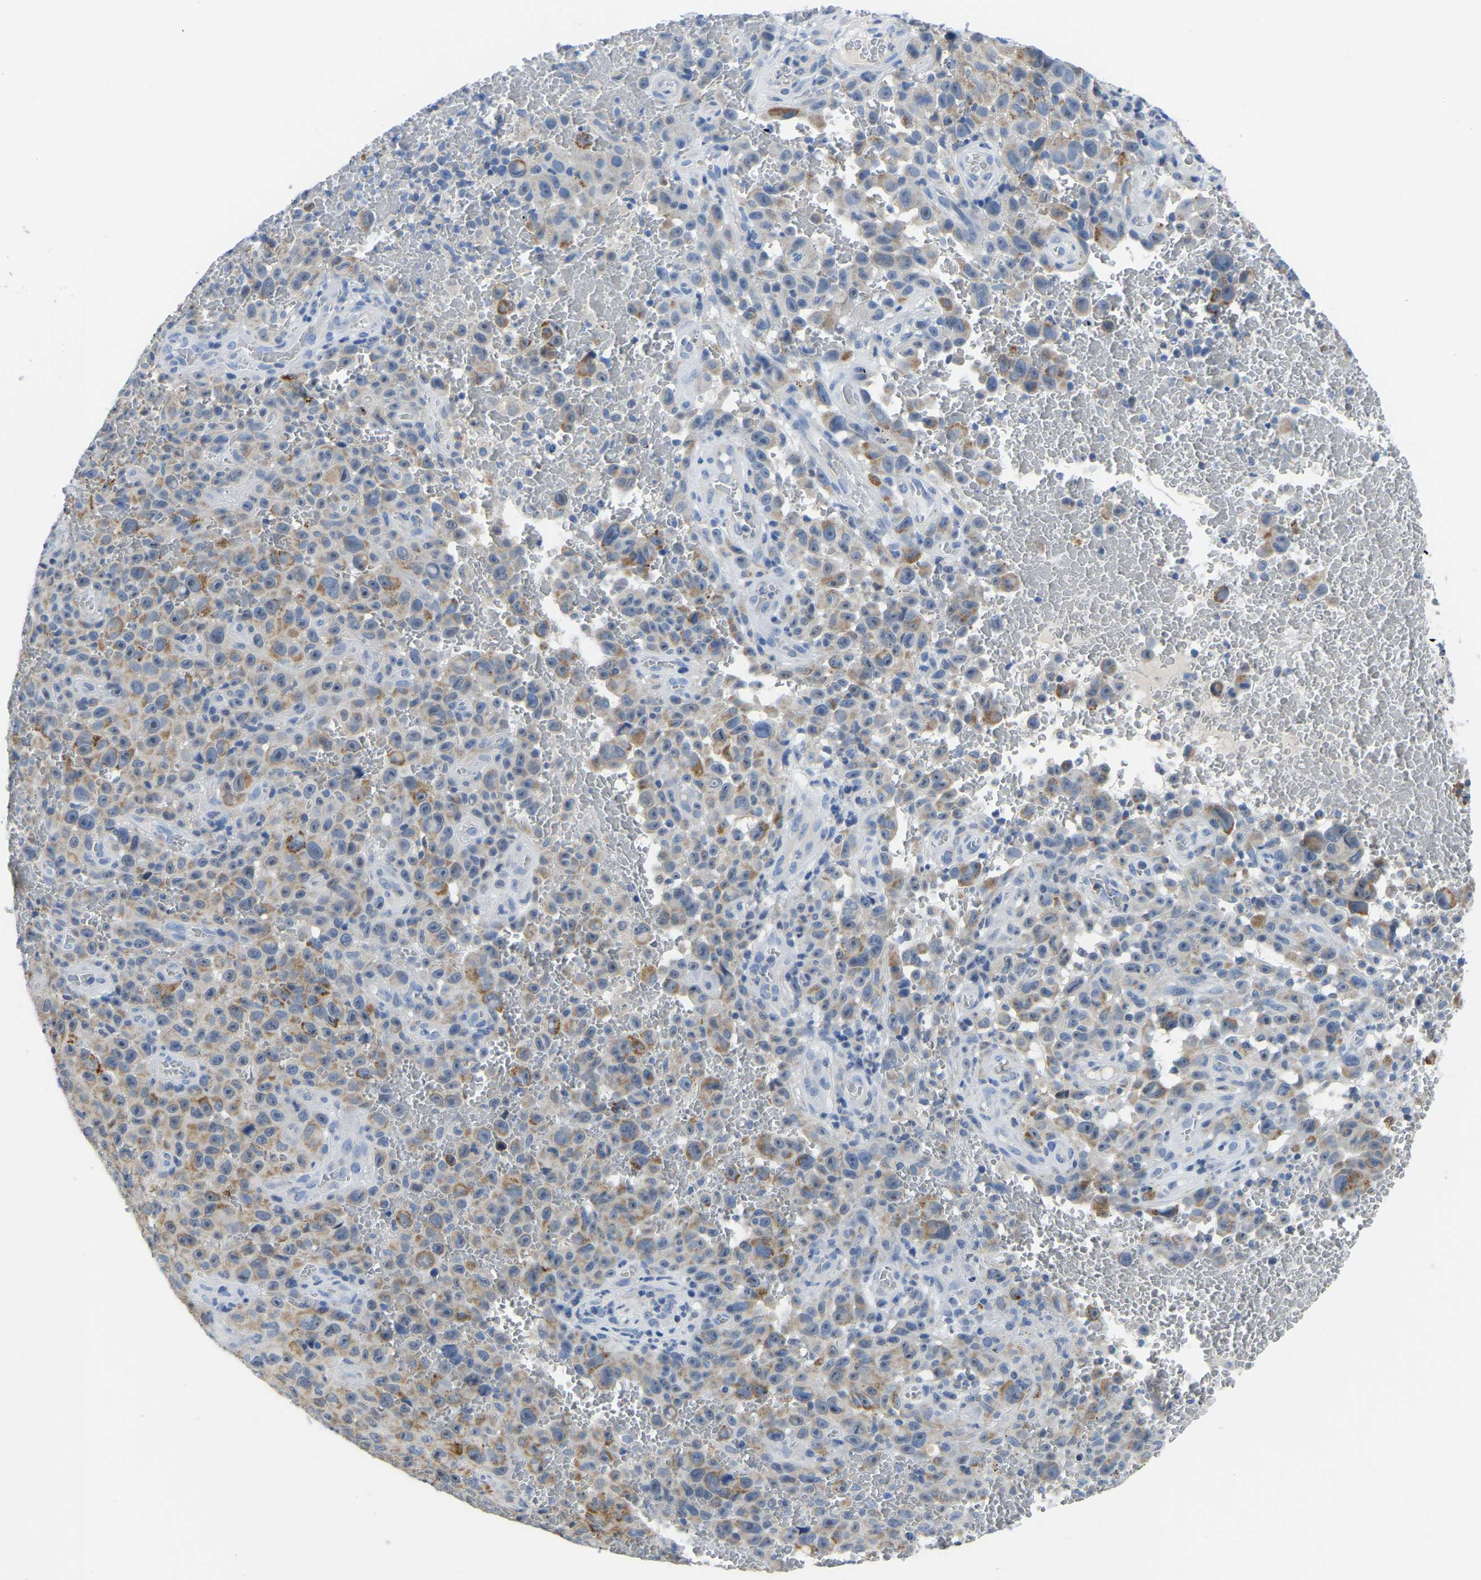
{"staining": {"intensity": "weak", "quantity": ">75%", "location": "cytoplasmic/membranous"}, "tissue": "melanoma", "cell_type": "Tumor cells", "image_type": "cancer", "snomed": [{"axis": "morphology", "description": "Malignant melanoma, NOS"}, {"axis": "topography", "description": "Skin"}], "caption": "This photomicrograph displays melanoma stained with IHC to label a protein in brown. The cytoplasmic/membranous of tumor cells show weak positivity for the protein. Nuclei are counter-stained blue.", "gene": "ETFA", "patient": {"sex": "female", "age": 82}}